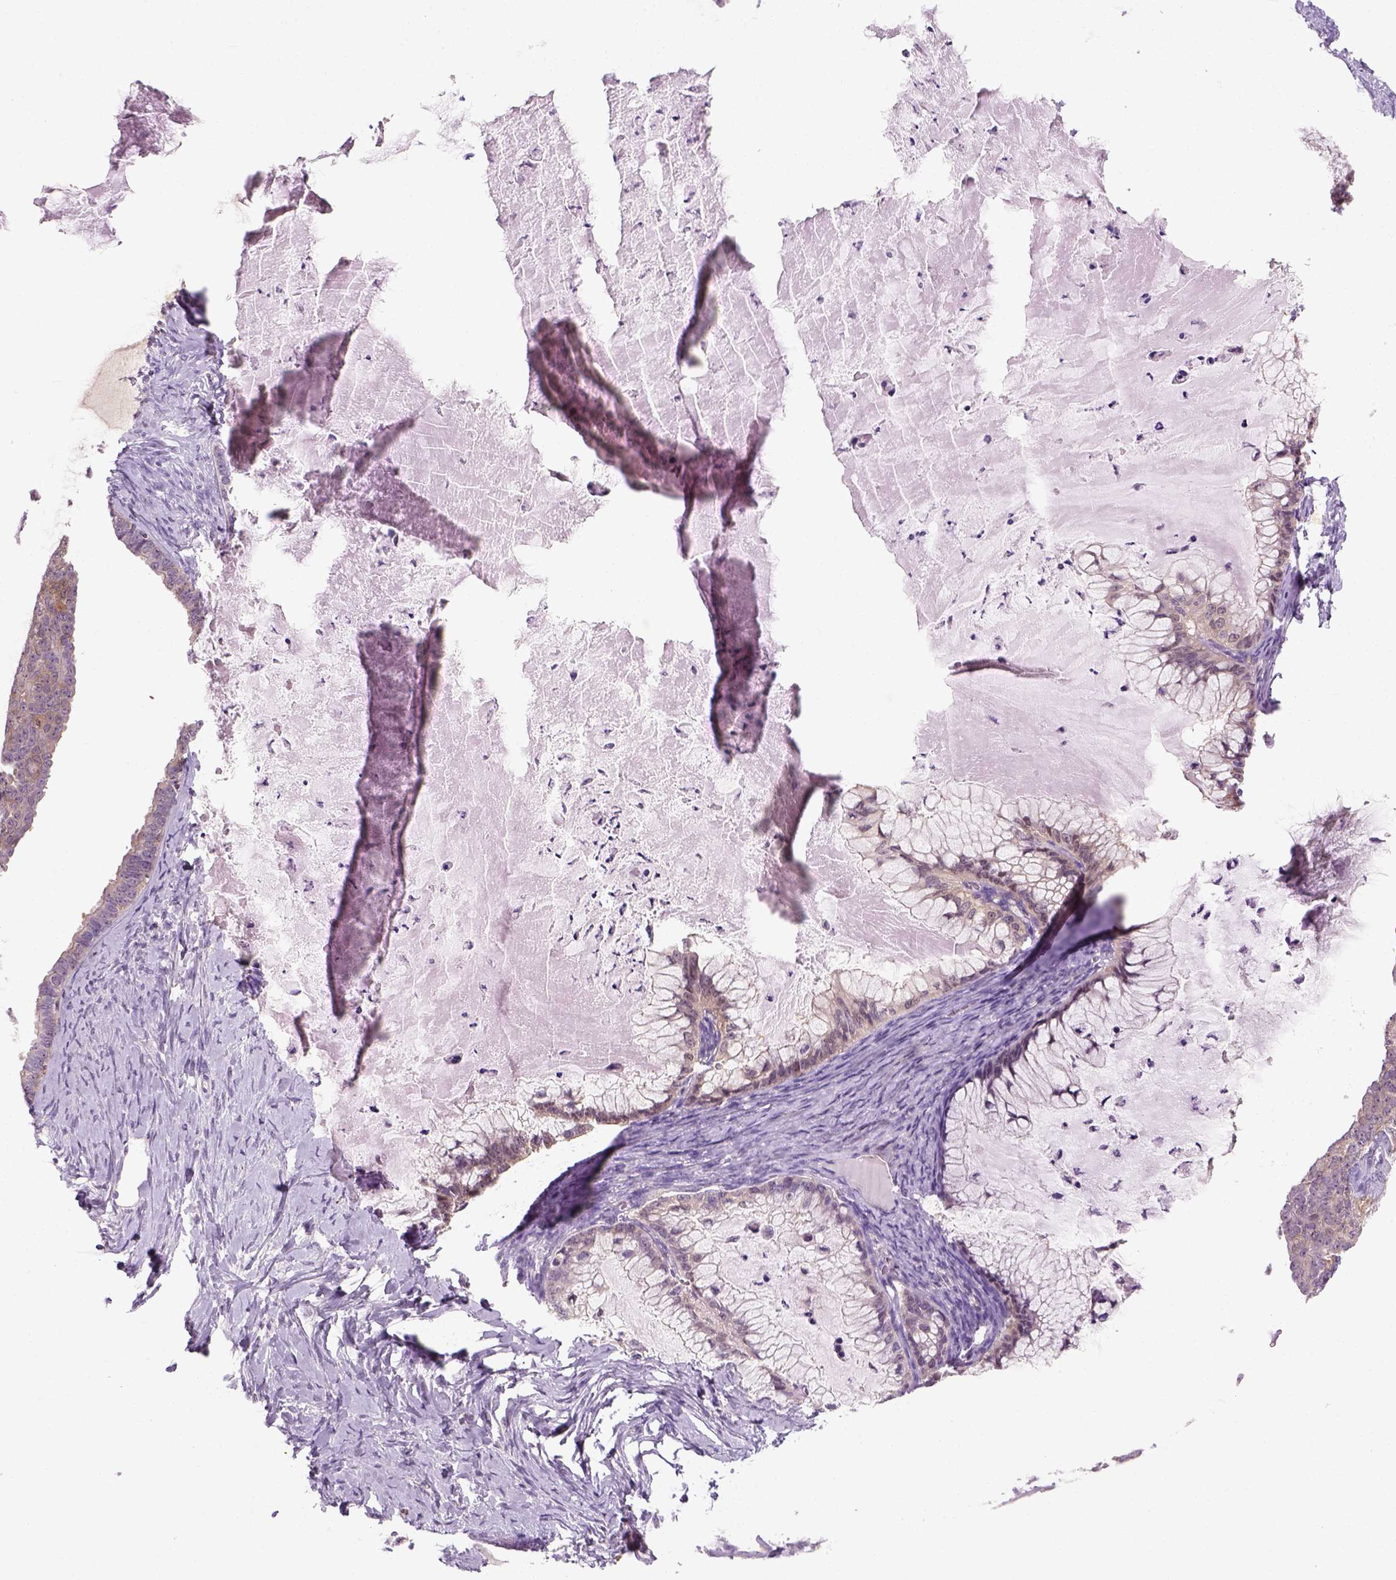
{"staining": {"intensity": "weak", "quantity": ">75%", "location": "cytoplasmic/membranous"}, "tissue": "ovarian cancer", "cell_type": "Tumor cells", "image_type": "cancer", "snomed": [{"axis": "morphology", "description": "Cystadenocarcinoma, mucinous, NOS"}, {"axis": "topography", "description": "Ovary"}], "caption": "DAB (3,3'-diaminobenzidine) immunohistochemical staining of human ovarian cancer (mucinous cystadenocarcinoma) shows weak cytoplasmic/membranous protein staining in approximately >75% of tumor cells.", "gene": "GOT1", "patient": {"sex": "female", "age": 72}}